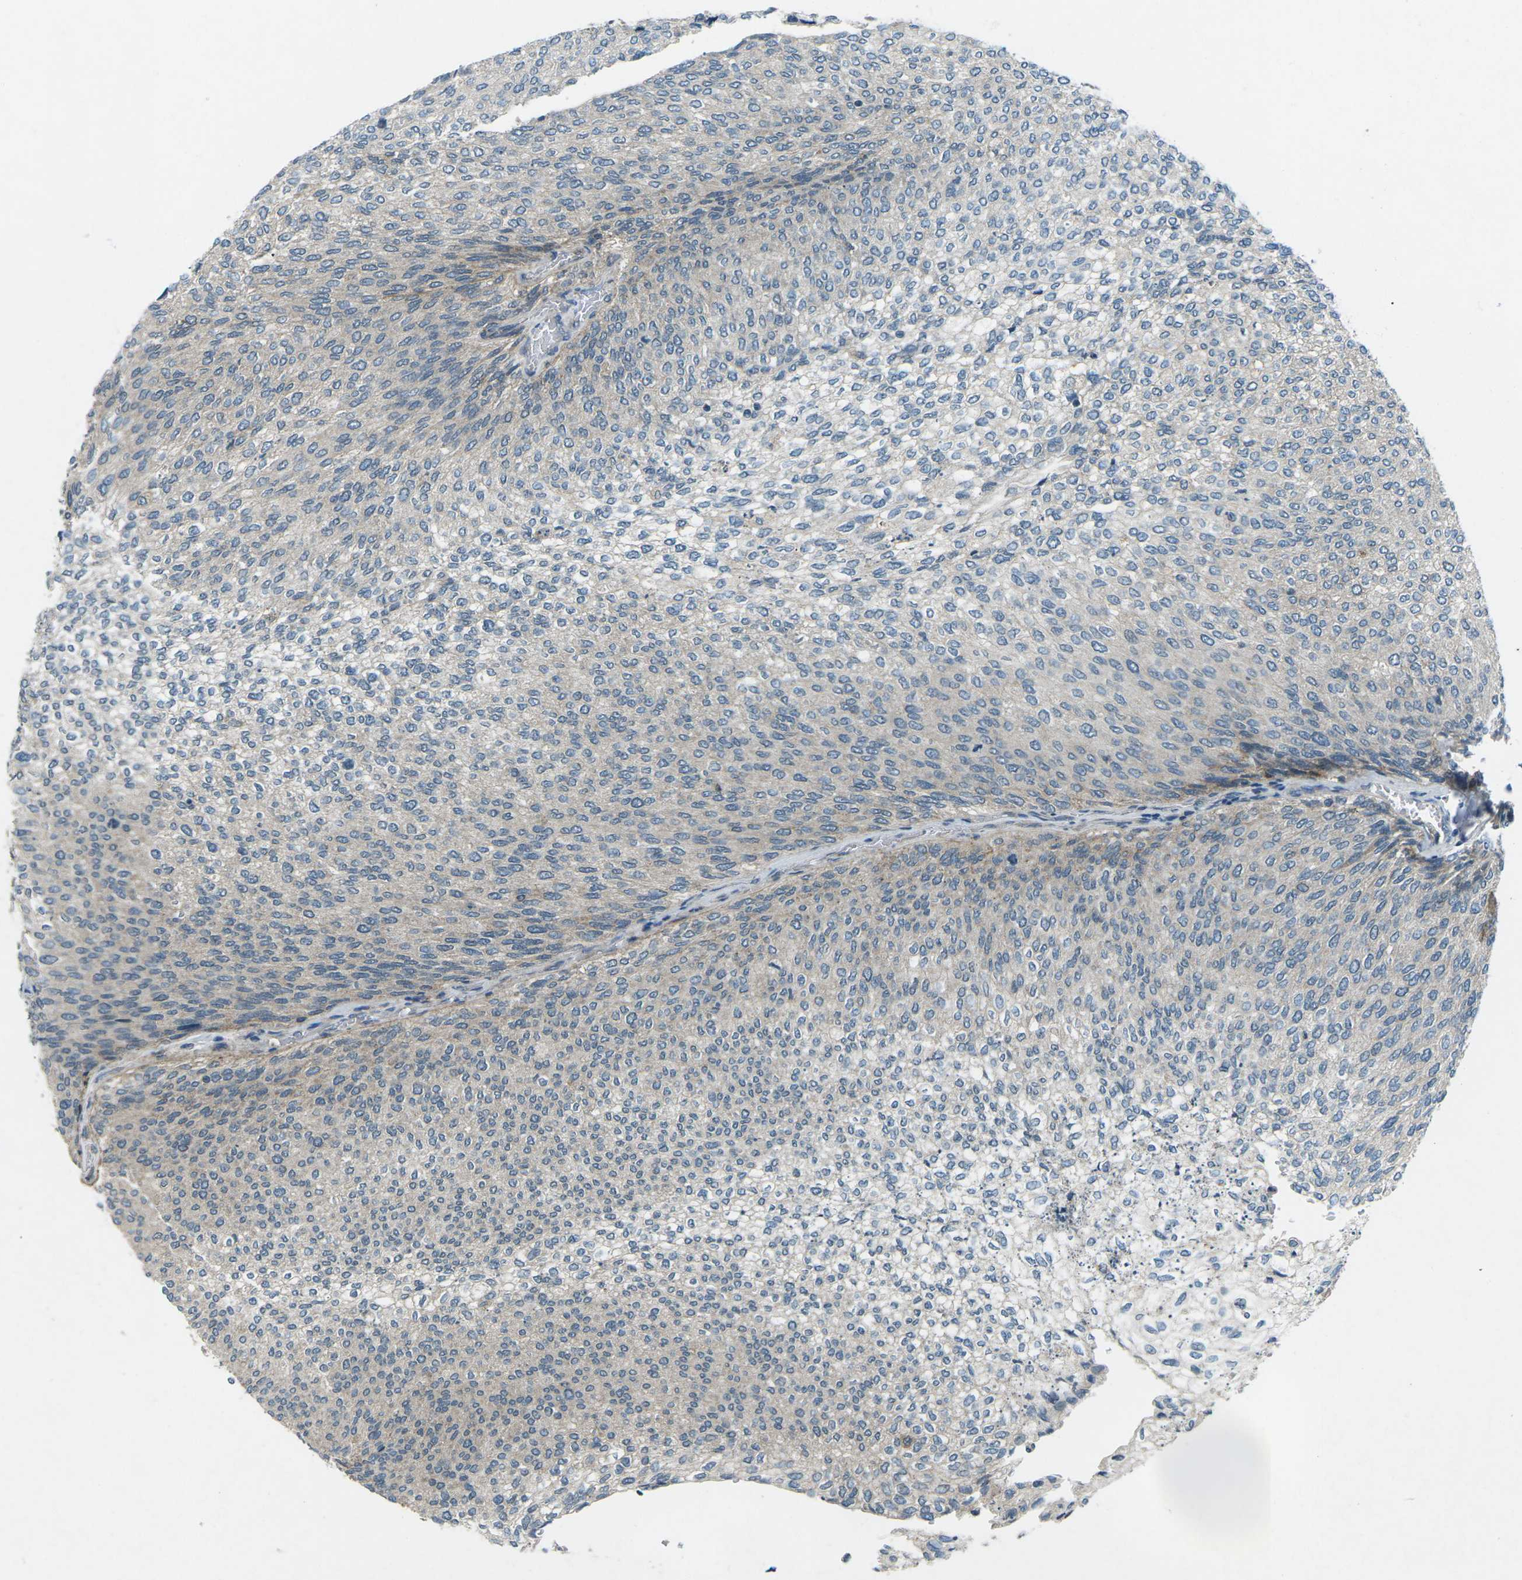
{"staining": {"intensity": "negative", "quantity": "none", "location": "none"}, "tissue": "urothelial cancer", "cell_type": "Tumor cells", "image_type": "cancer", "snomed": [{"axis": "morphology", "description": "Urothelial carcinoma, Low grade"}, {"axis": "topography", "description": "Urinary bladder"}], "caption": "There is no significant expression in tumor cells of low-grade urothelial carcinoma.", "gene": "CDK16", "patient": {"sex": "female", "age": 79}}